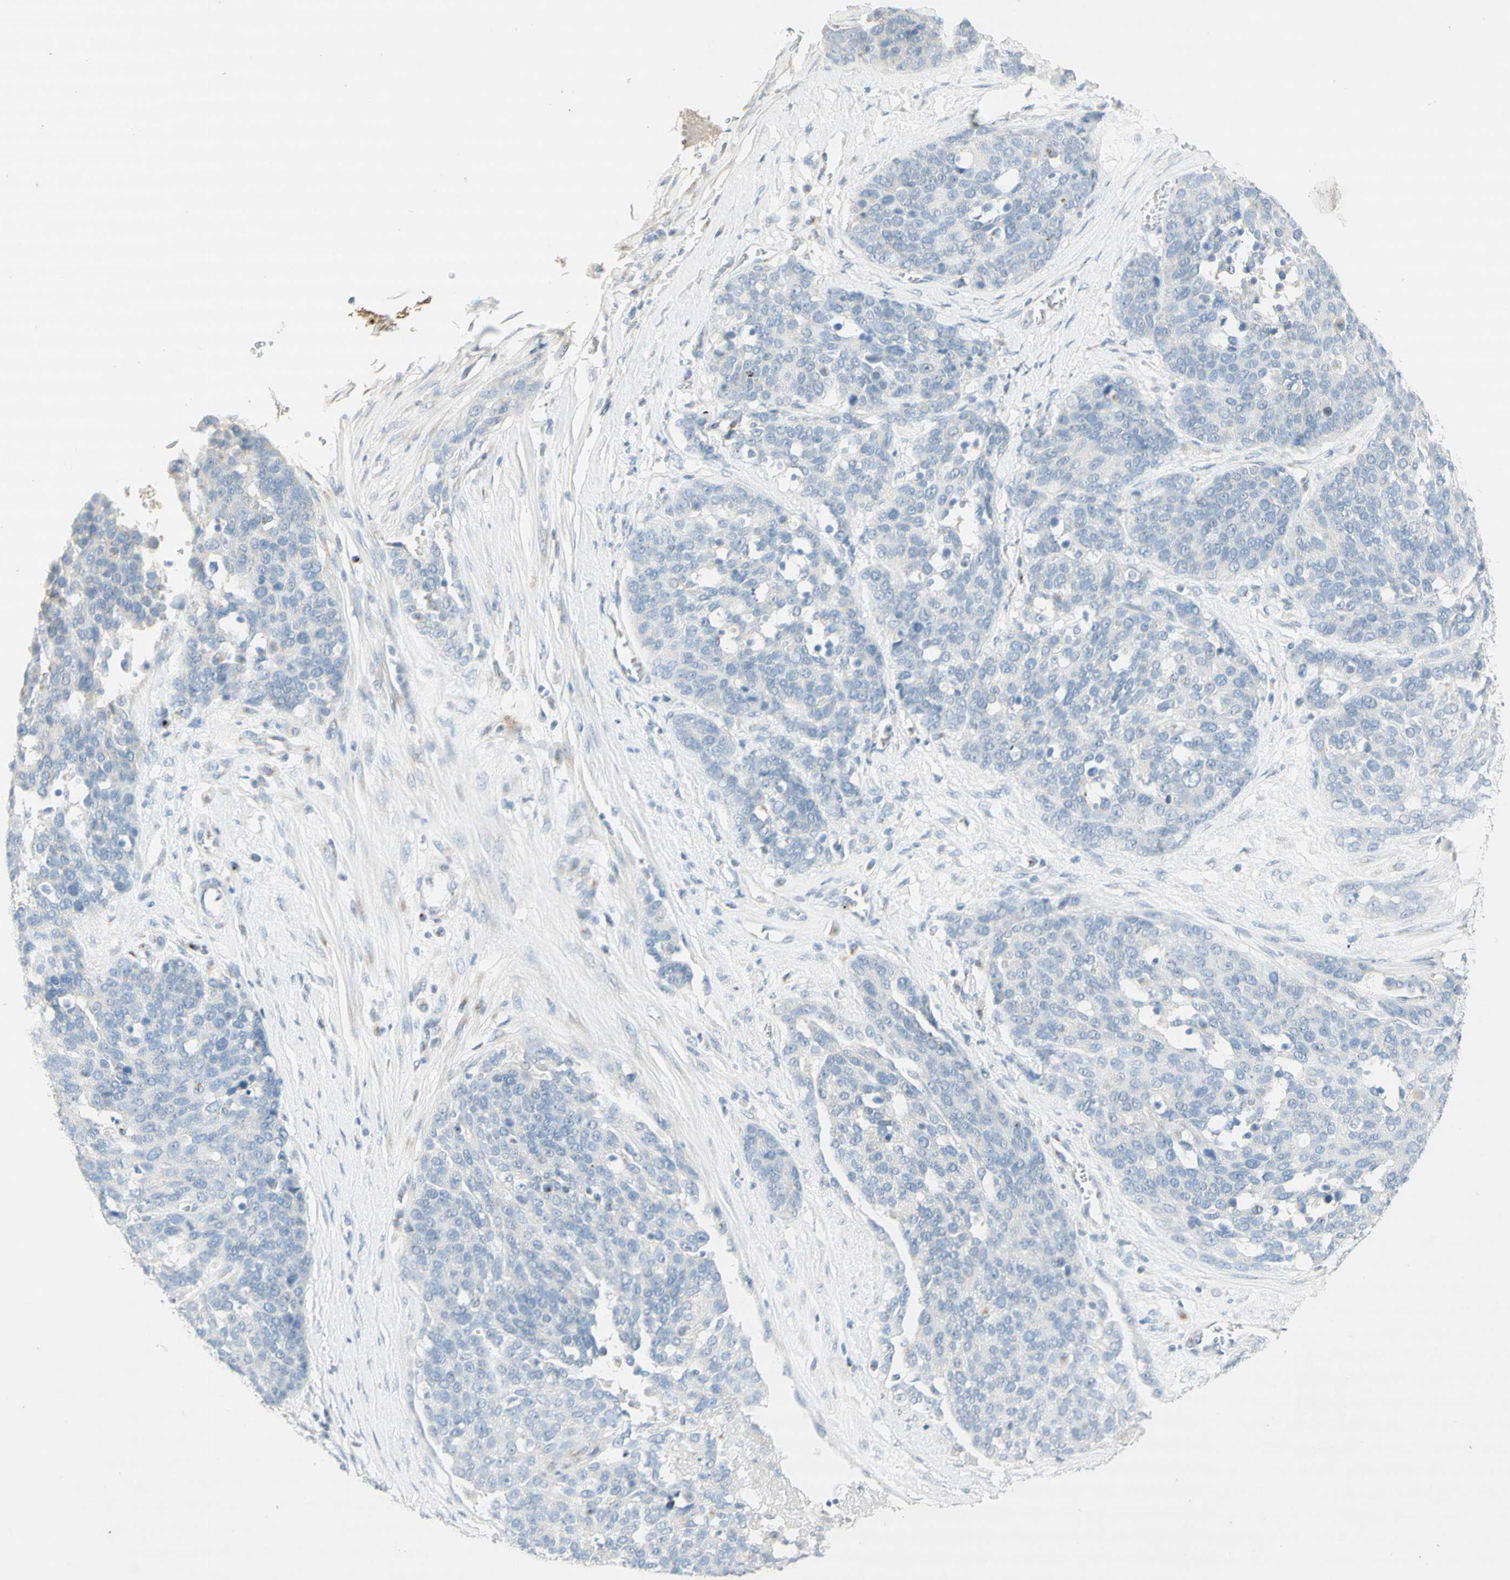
{"staining": {"intensity": "negative", "quantity": "none", "location": "none"}, "tissue": "ovarian cancer", "cell_type": "Tumor cells", "image_type": "cancer", "snomed": [{"axis": "morphology", "description": "Cystadenocarcinoma, serous, NOS"}, {"axis": "topography", "description": "Ovary"}], "caption": "A micrograph of human ovarian serous cystadenocarcinoma is negative for staining in tumor cells.", "gene": "MANEA", "patient": {"sex": "female", "age": 44}}